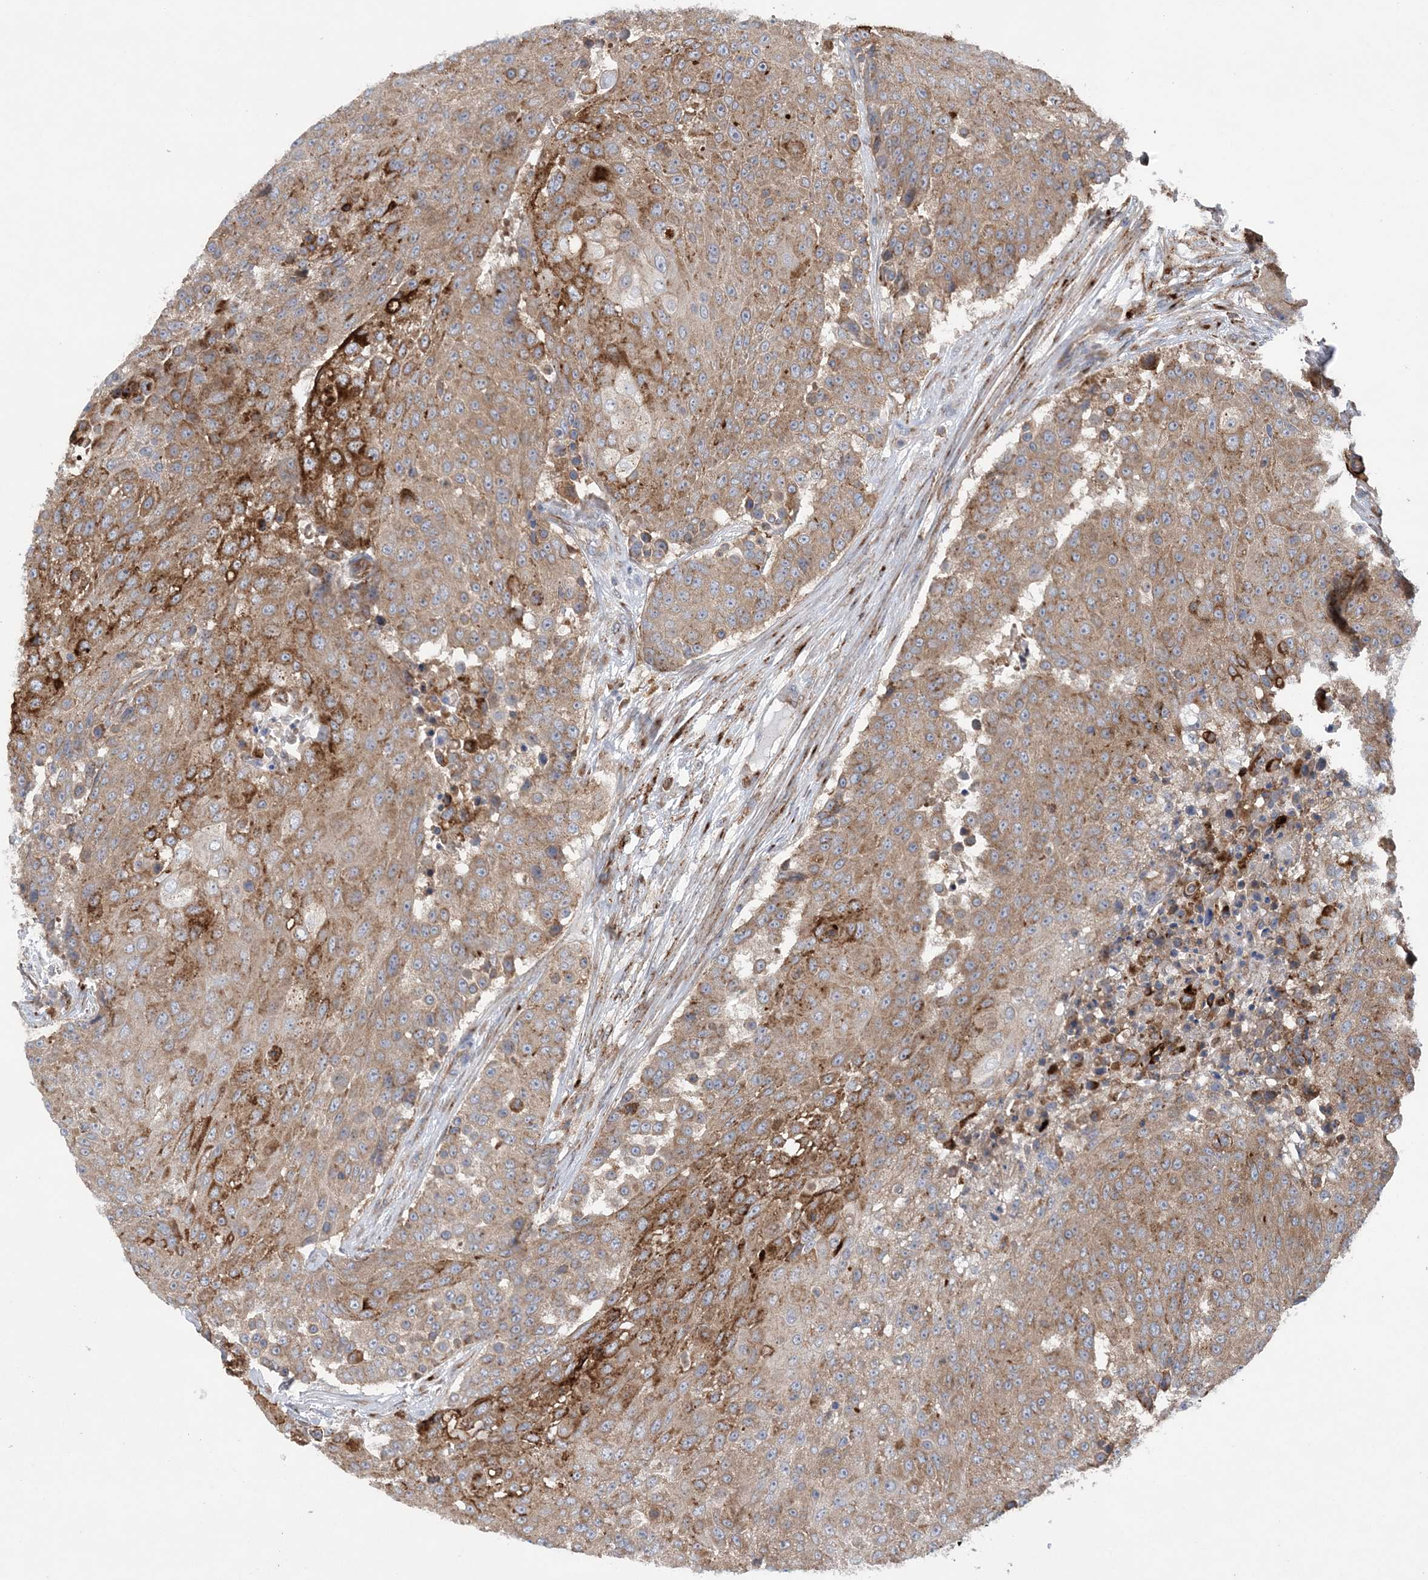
{"staining": {"intensity": "moderate", "quantity": ">75%", "location": "cytoplasmic/membranous"}, "tissue": "urothelial cancer", "cell_type": "Tumor cells", "image_type": "cancer", "snomed": [{"axis": "morphology", "description": "Urothelial carcinoma, High grade"}, {"axis": "topography", "description": "Urinary bladder"}], "caption": "Moderate cytoplasmic/membranous expression for a protein is present in approximately >75% of tumor cells of urothelial carcinoma (high-grade) using IHC.", "gene": "PTTG1IP", "patient": {"sex": "female", "age": 63}}